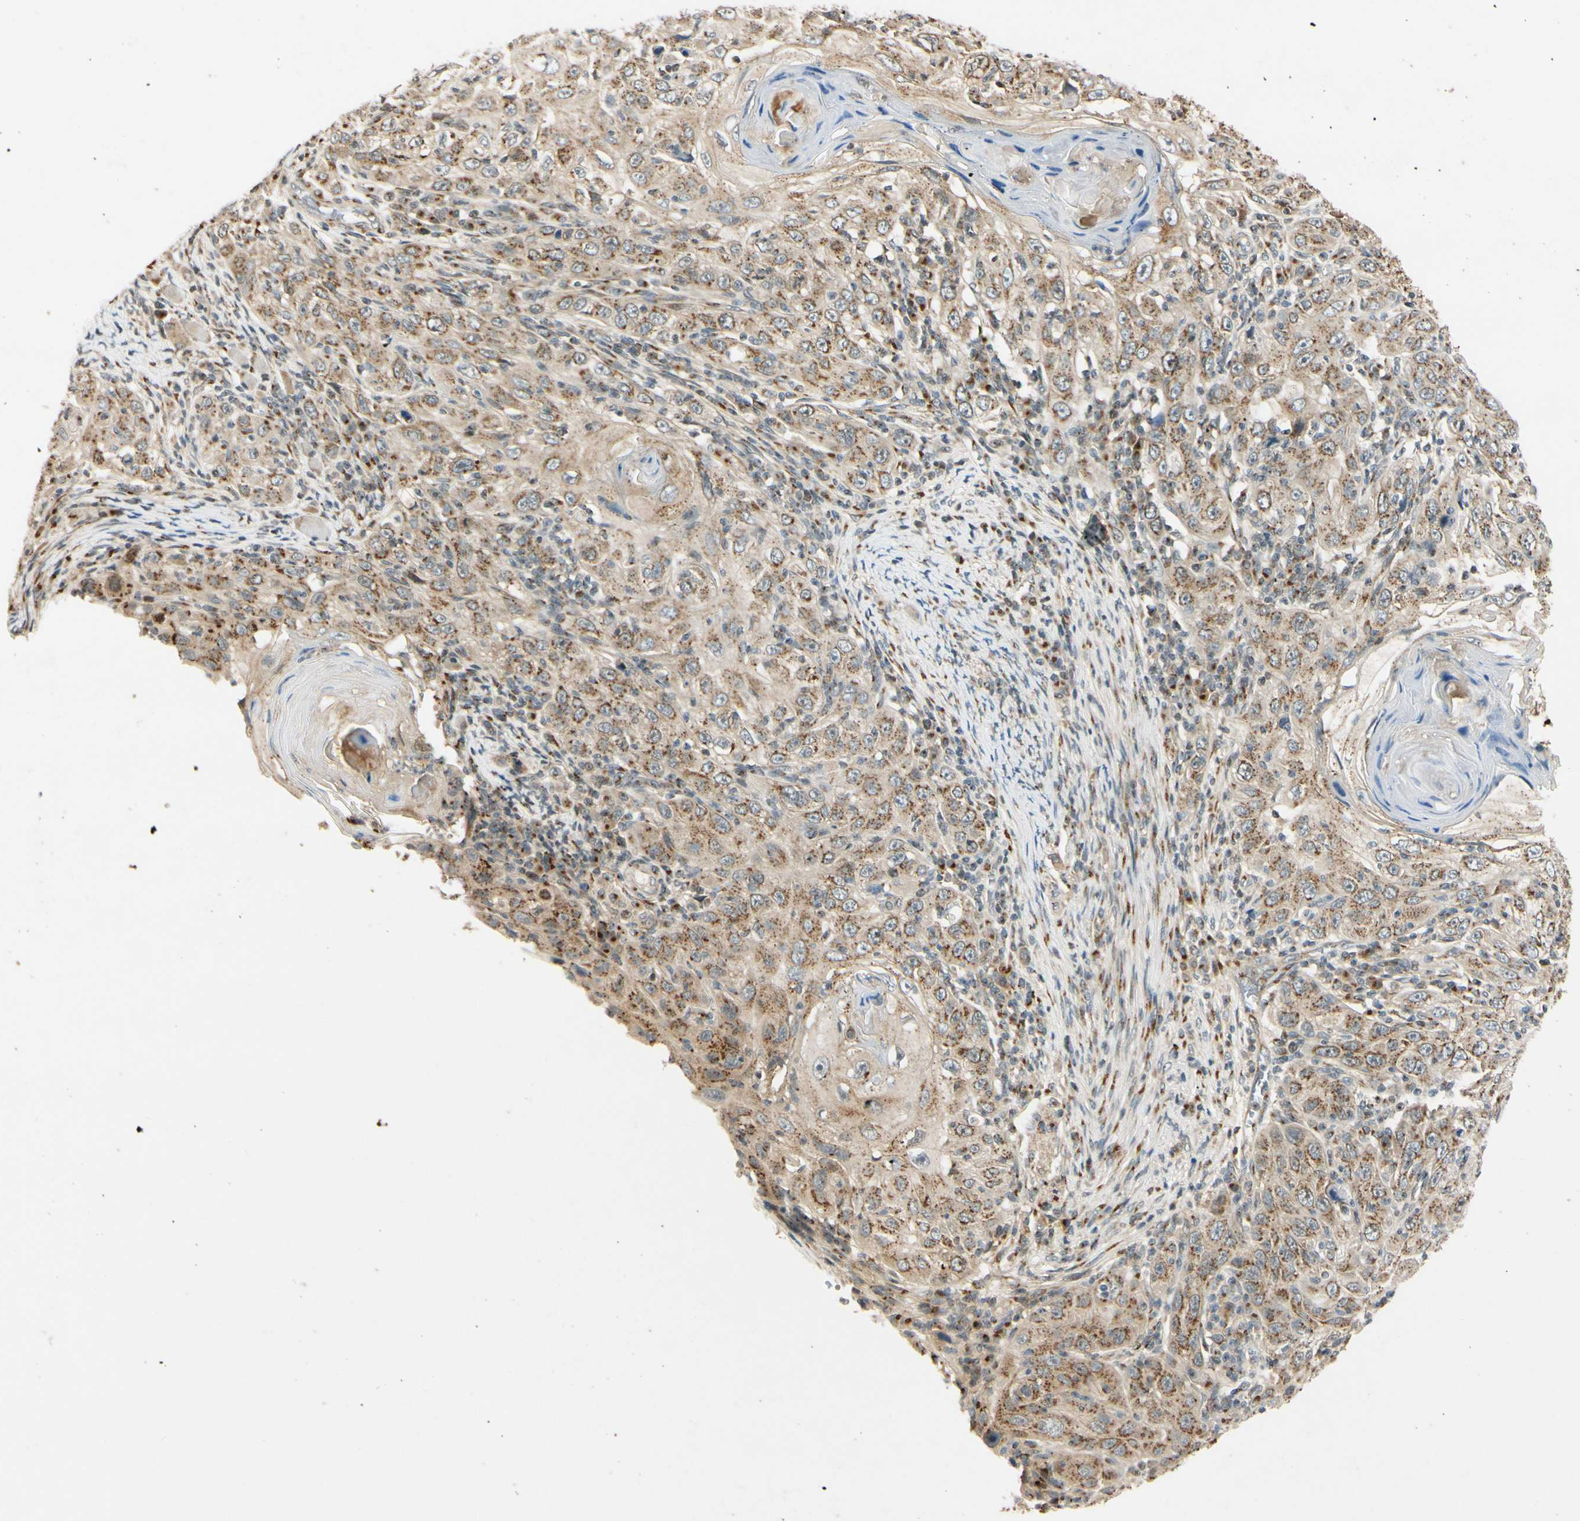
{"staining": {"intensity": "weak", "quantity": ">75%", "location": "cytoplasmic/membranous"}, "tissue": "skin cancer", "cell_type": "Tumor cells", "image_type": "cancer", "snomed": [{"axis": "morphology", "description": "Squamous cell carcinoma, NOS"}, {"axis": "topography", "description": "Skin"}], "caption": "Immunohistochemical staining of human skin squamous cell carcinoma shows low levels of weak cytoplasmic/membranous expression in about >75% of tumor cells.", "gene": "NEO1", "patient": {"sex": "female", "age": 88}}